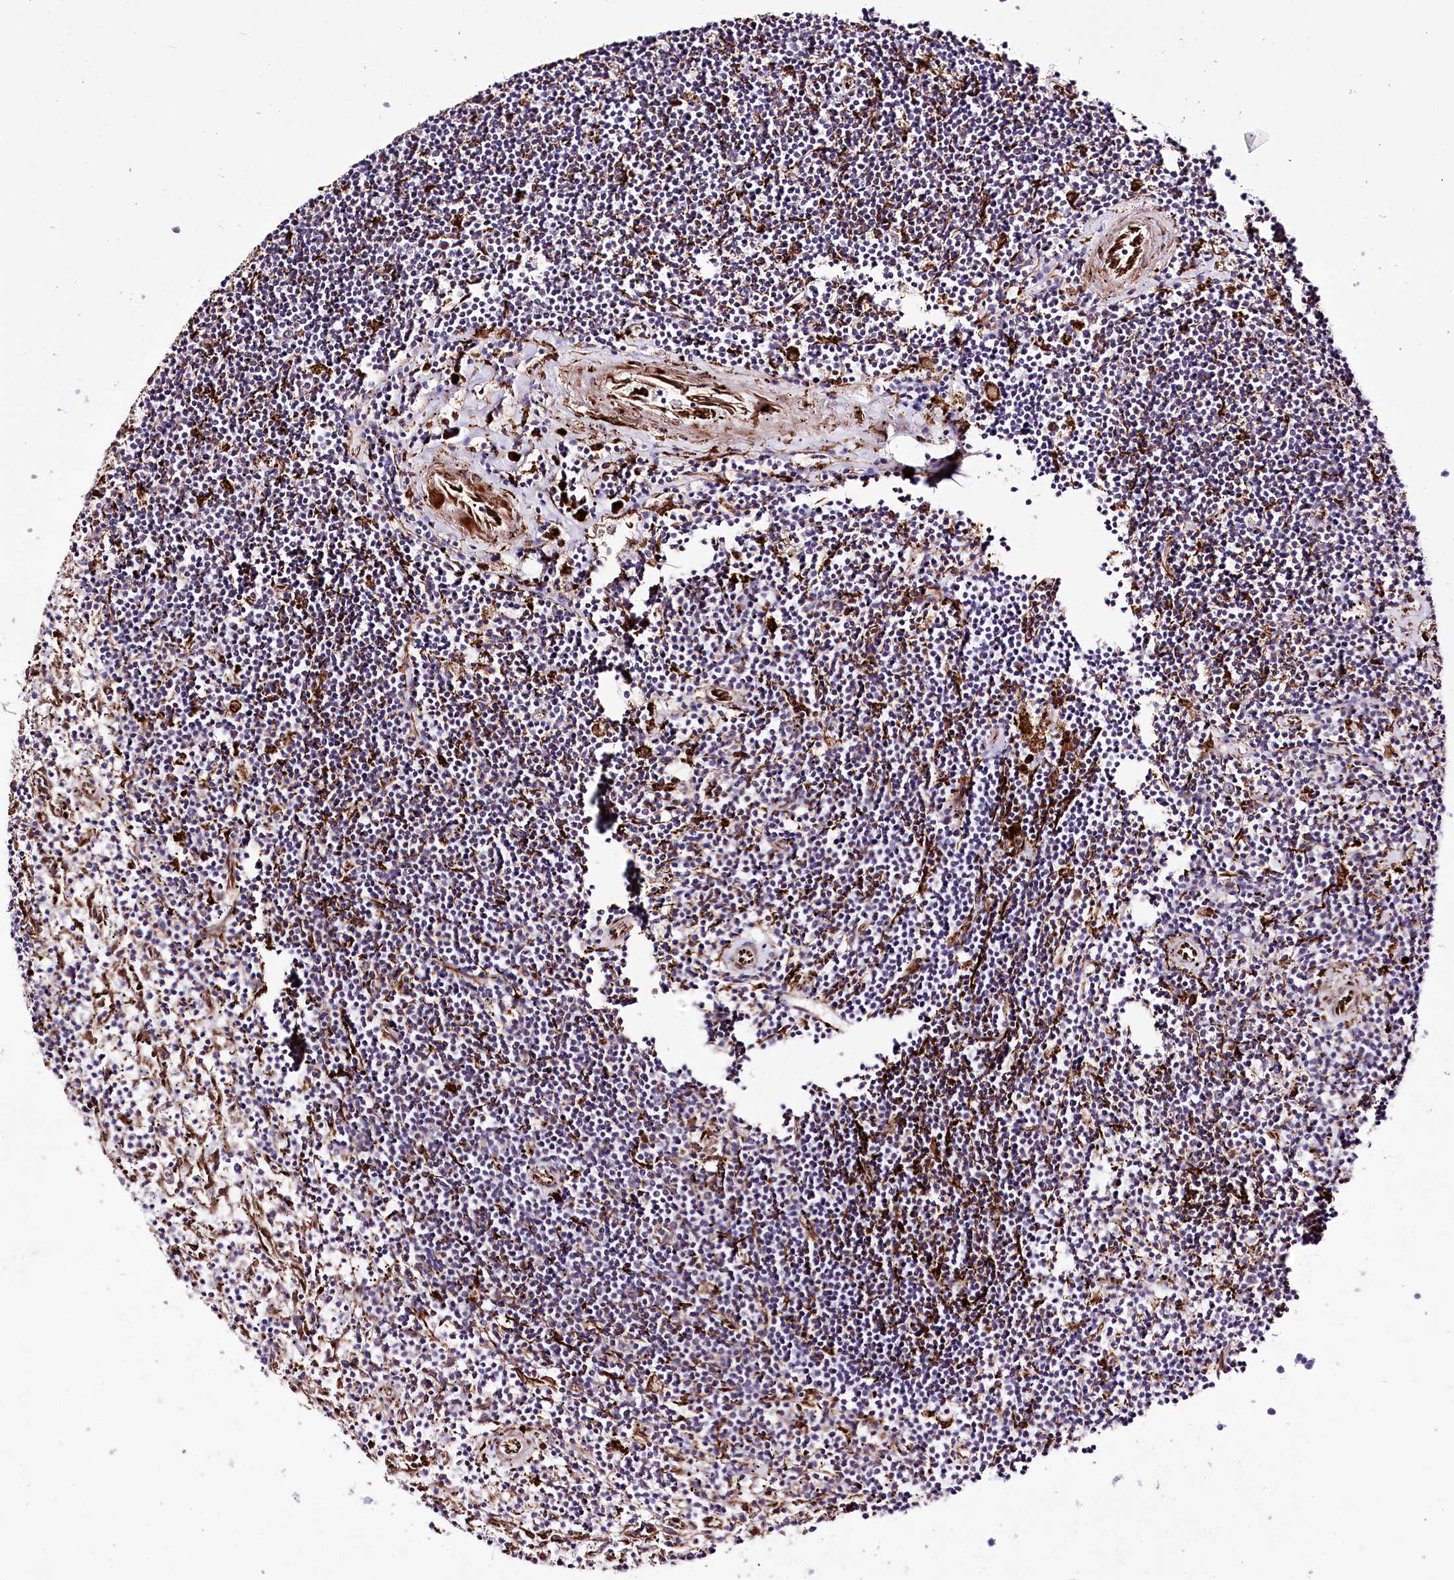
{"staining": {"intensity": "negative", "quantity": "none", "location": "none"}, "tissue": "lymphoma", "cell_type": "Tumor cells", "image_type": "cancer", "snomed": [{"axis": "morphology", "description": "Malignant lymphoma, non-Hodgkin's type, Low grade"}, {"axis": "topography", "description": "Spleen"}], "caption": "Lymphoma was stained to show a protein in brown. There is no significant expression in tumor cells.", "gene": "WWC1", "patient": {"sex": "male", "age": 76}}